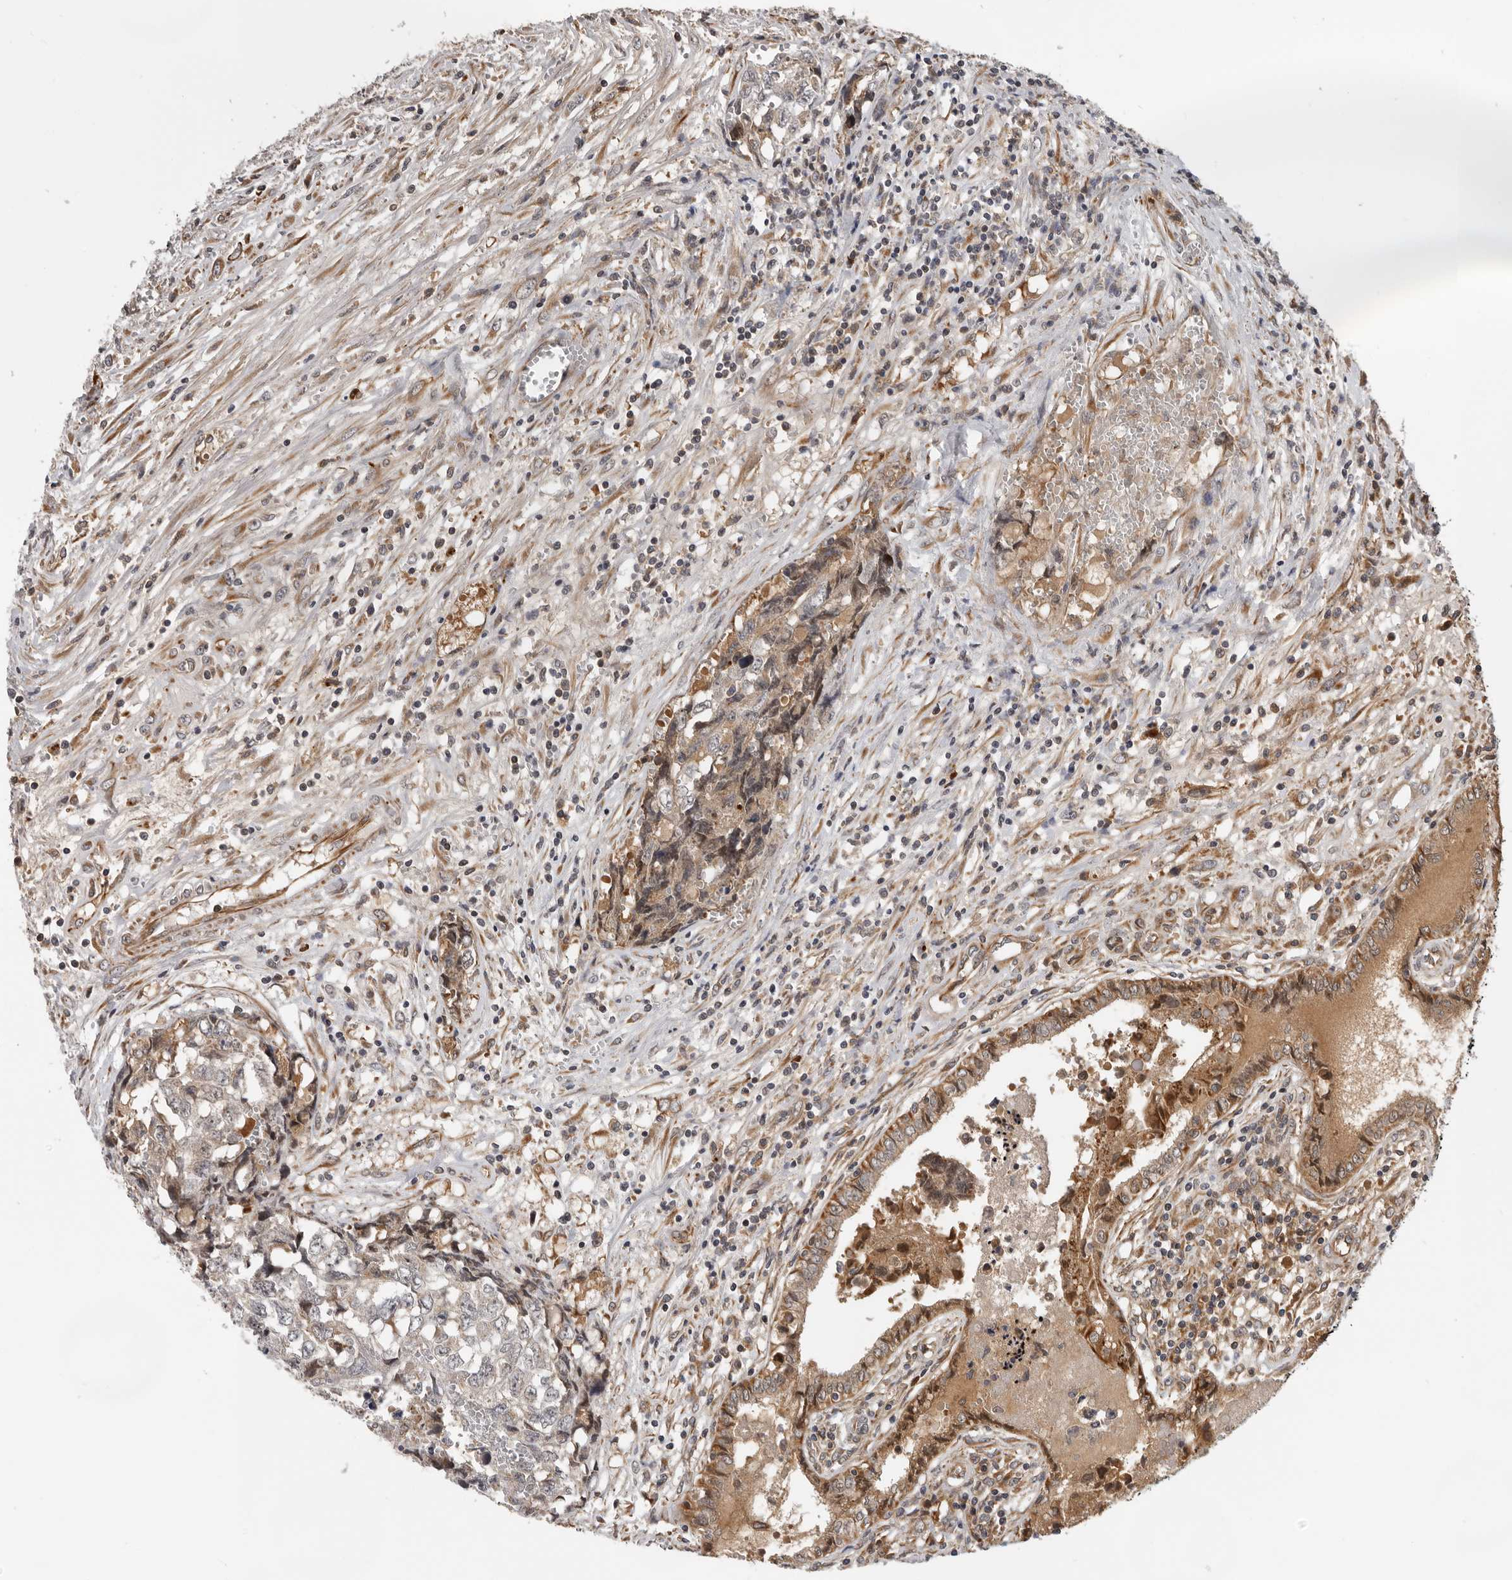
{"staining": {"intensity": "moderate", "quantity": "25%-75%", "location": "cytoplasmic/membranous"}, "tissue": "testis cancer", "cell_type": "Tumor cells", "image_type": "cancer", "snomed": [{"axis": "morphology", "description": "Carcinoma, Embryonal, NOS"}, {"axis": "topography", "description": "Testis"}], "caption": "IHC micrograph of neoplastic tissue: human embryonal carcinoma (testis) stained using IHC shows medium levels of moderate protein expression localized specifically in the cytoplasmic/membranous of tumor cells, appearing as a cytoplasmic/membranous brown color.", "gene": "RNF157", "patient": {"sex": "male", "age": 31}}